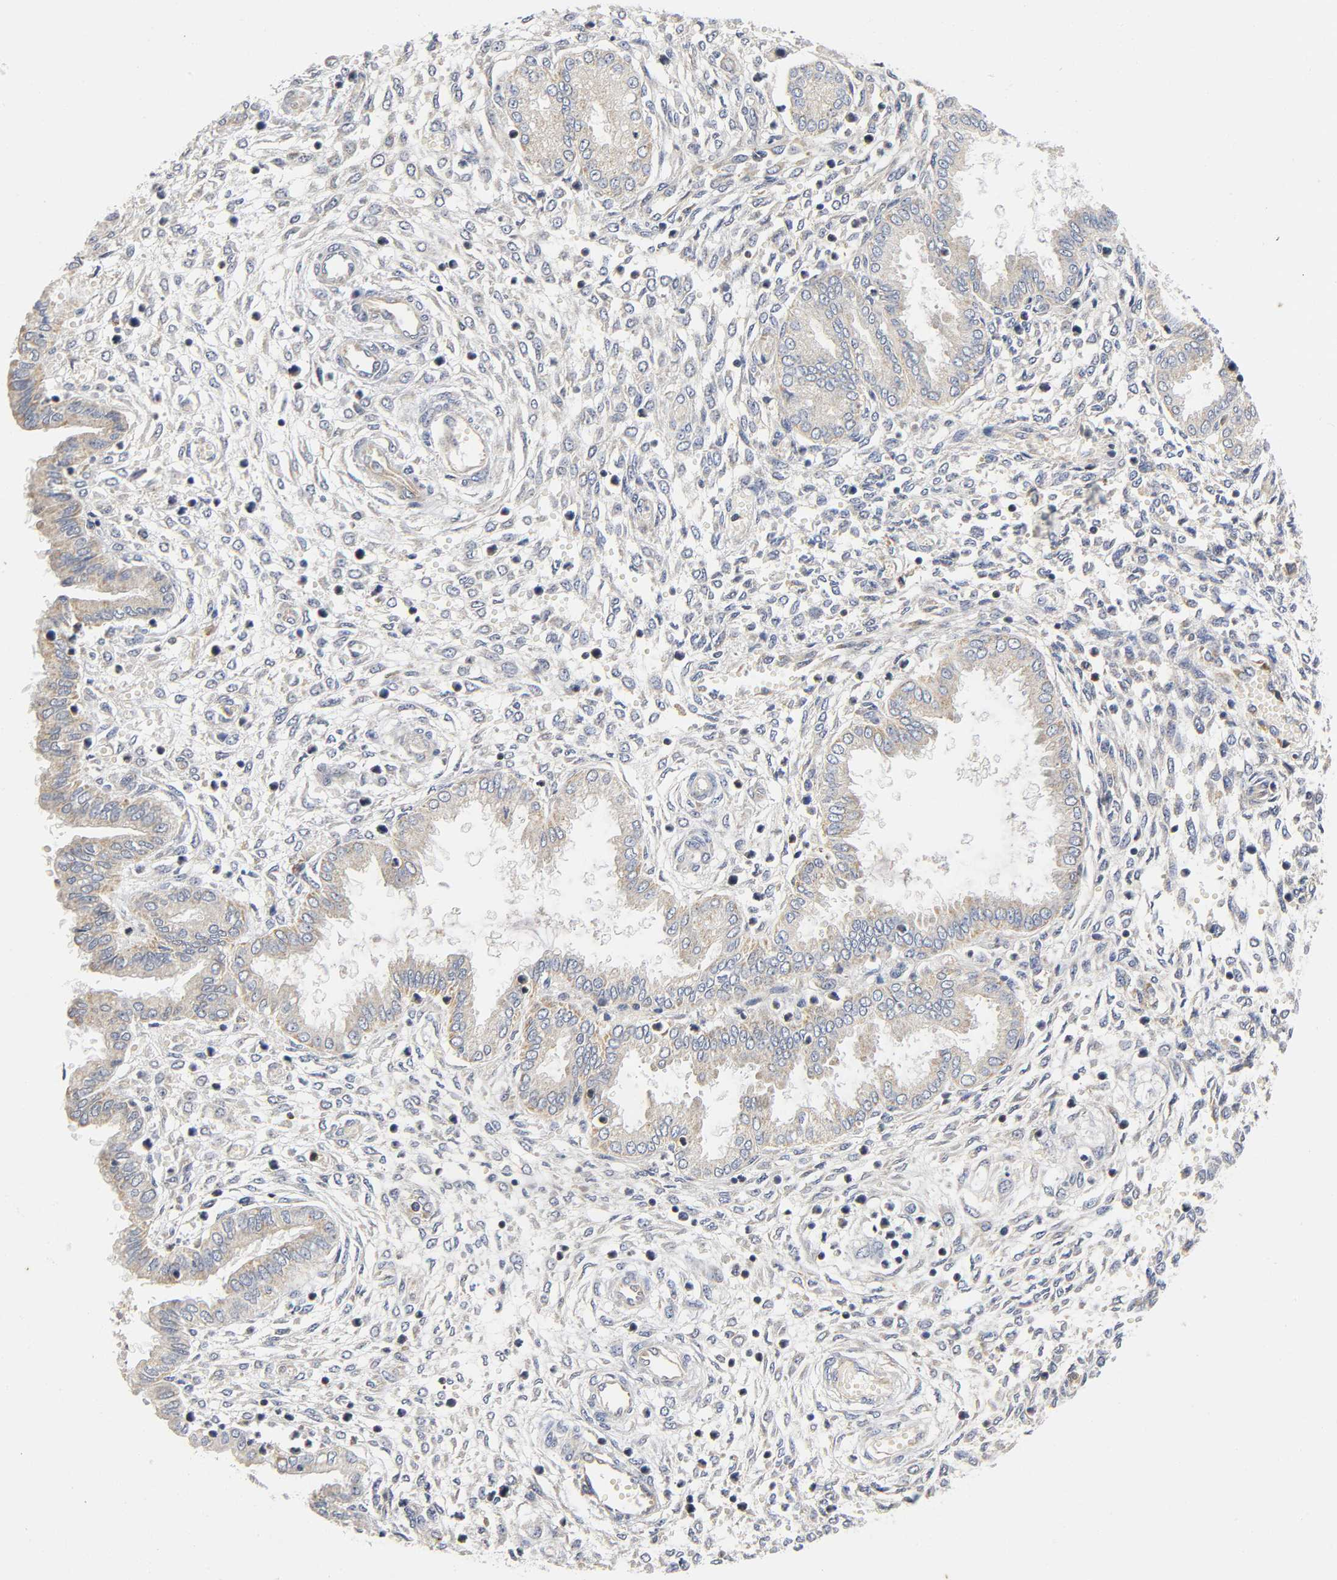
{"staining": {"intensity": "negative", "quantity": "none", "location": "none"}, "tissue": "endometrium", "cell_type": "Cells in endometrial stroma", "image_type": "normal", "snomed": [{"axis": "morphology", "description": "Normal tissue, NOS"}, {"axis": "topography", "description": "Endometrium"}], "caption": "Cells in endometrial stroma show no significant protein staining in benign endometrium. (Stains: DAB (3,3'-diaminobenzidine) IHC with hematoxylin counter stain, Microscopy: brightfield microscopy at high magnification).", "gene": "NRP1", "patient": {"sex": "female", "age": 33}}